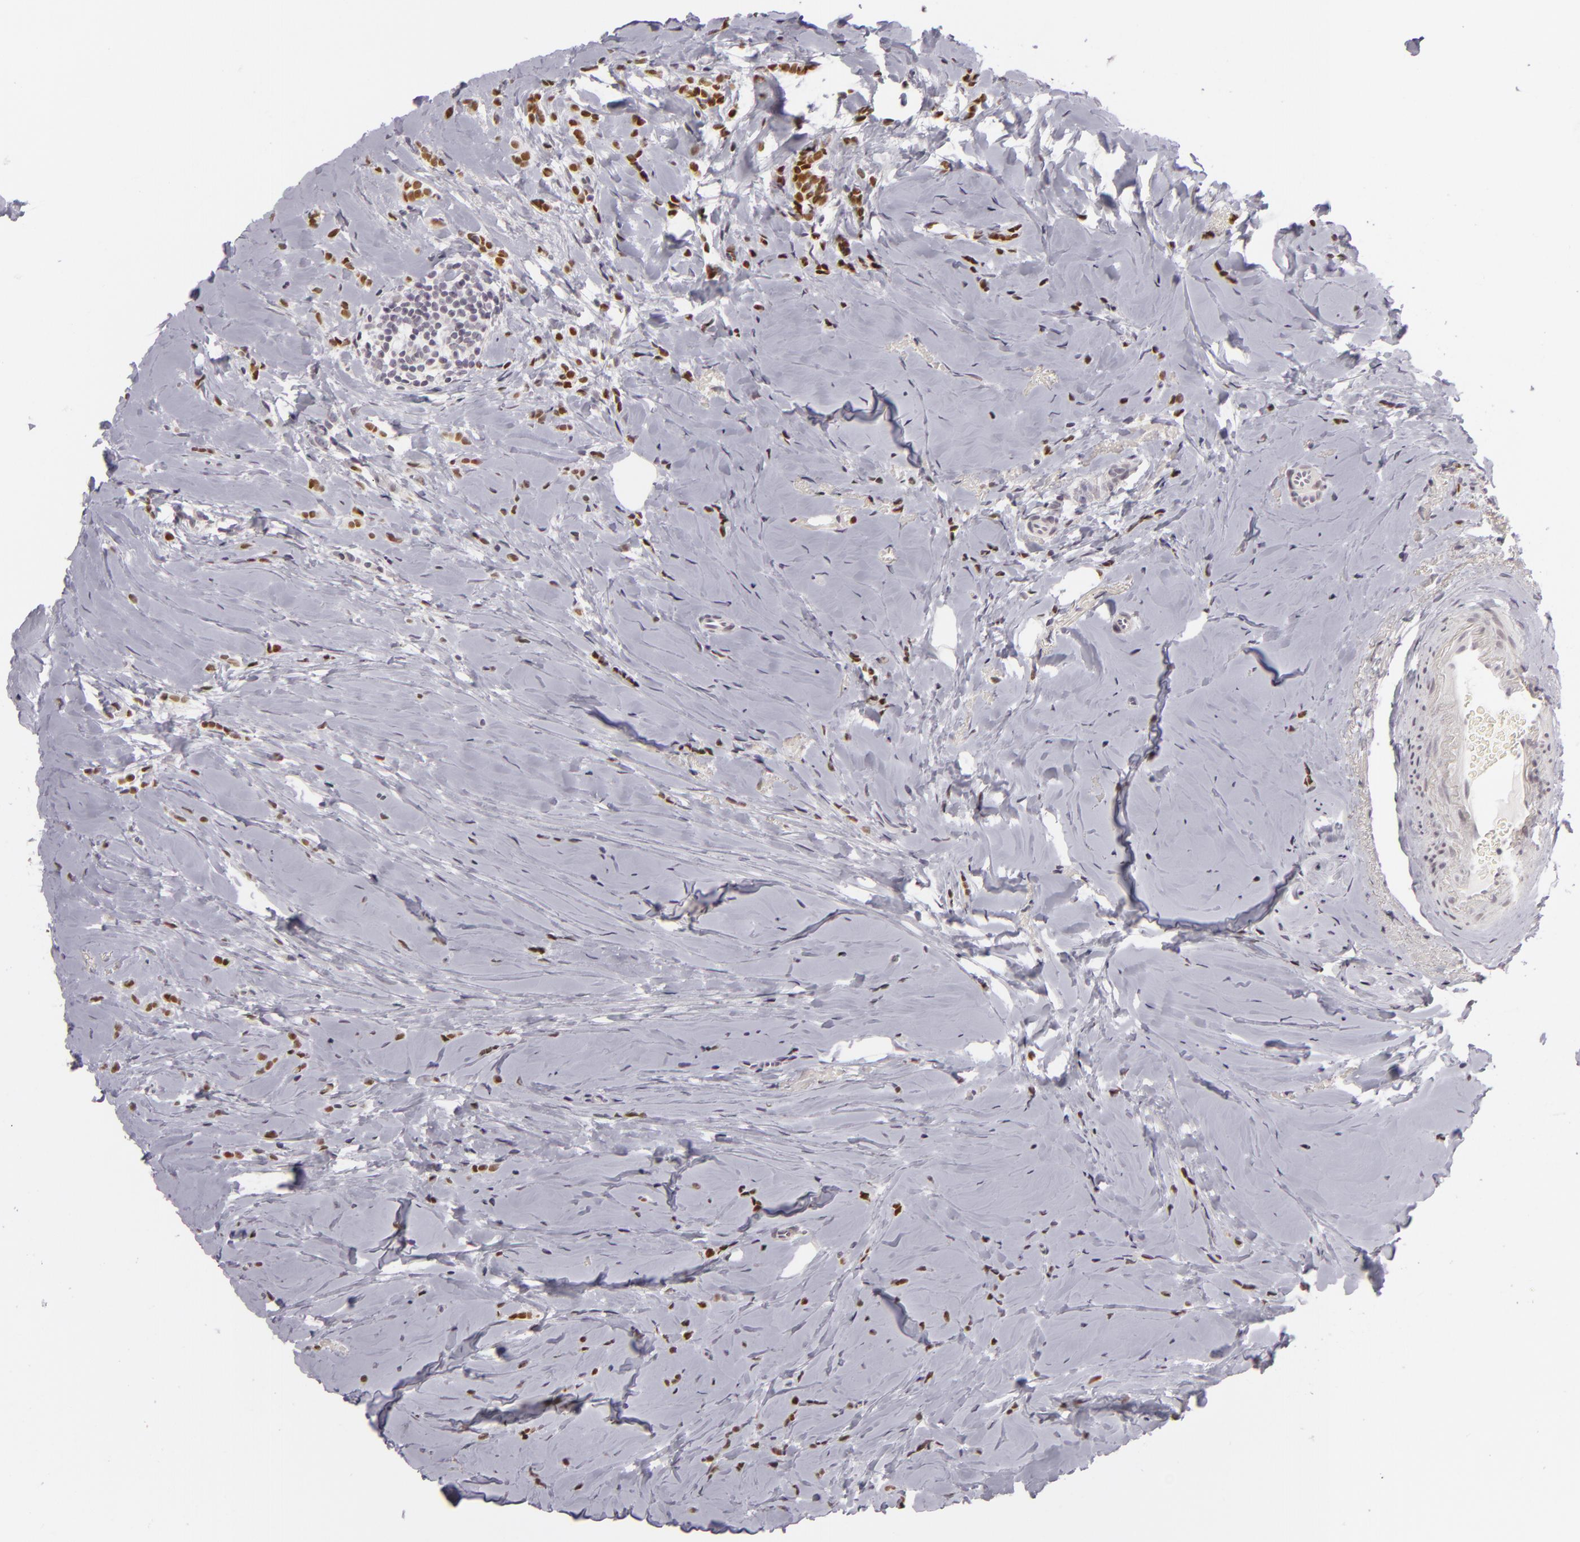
{"staining": {"intensity": "weak", "quantity": "<25%", "location": "nuclear"}, "tissue": "breast cancer", "cell_type": "Tumor cells", "image_type": "cancer", "snomed": [{"axis": "morphology", "description": "Lobular carcinoma"}, {"axis": "topography", "description": "Breast"}], "caption": "IHC of human breast cancer demonstrates no expression in tumor cells.", "gene": "SIX1", "patient": {"sex": "female", "age": 64}}